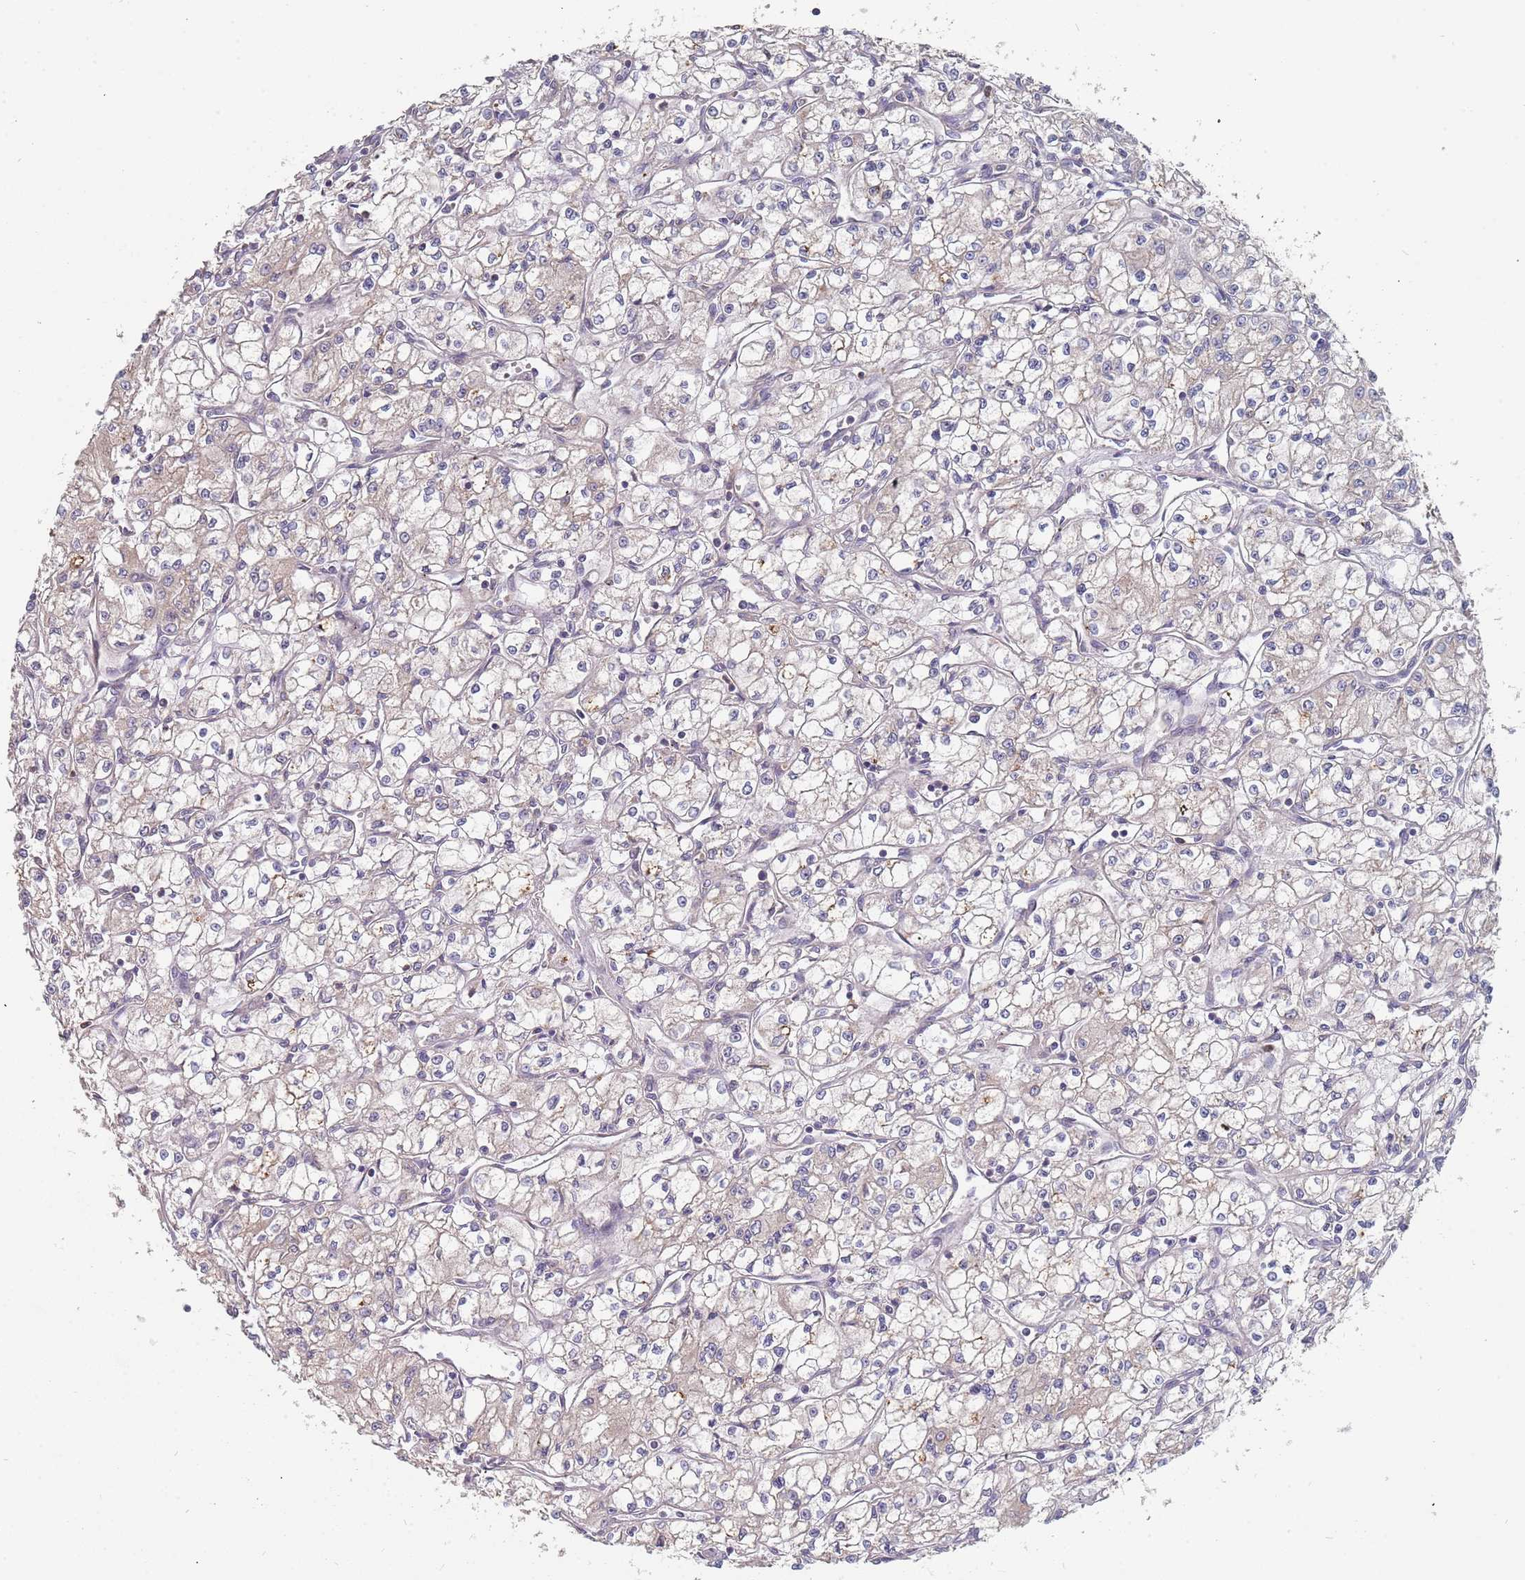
{"staining": {"intensity": "negative", "quantity": "none", "location": "none"}, "tissue": "renal cancer", "cell_type": "Tumor cells", "image_type": "cancer", "snomed": [{"axis": "morphology", "description": "Adenocarcinoma, NOS"}, {"axis": "topography", "description": "Kidney"}], "caption": "DAB (3,3'-diaminobenzidine) immunohistochemical staining of human renal cancer demonstrates no significant positivity in tumor cells.", "gene": "TCEANC2", "patient": {"sex": "male", "age": 59}}